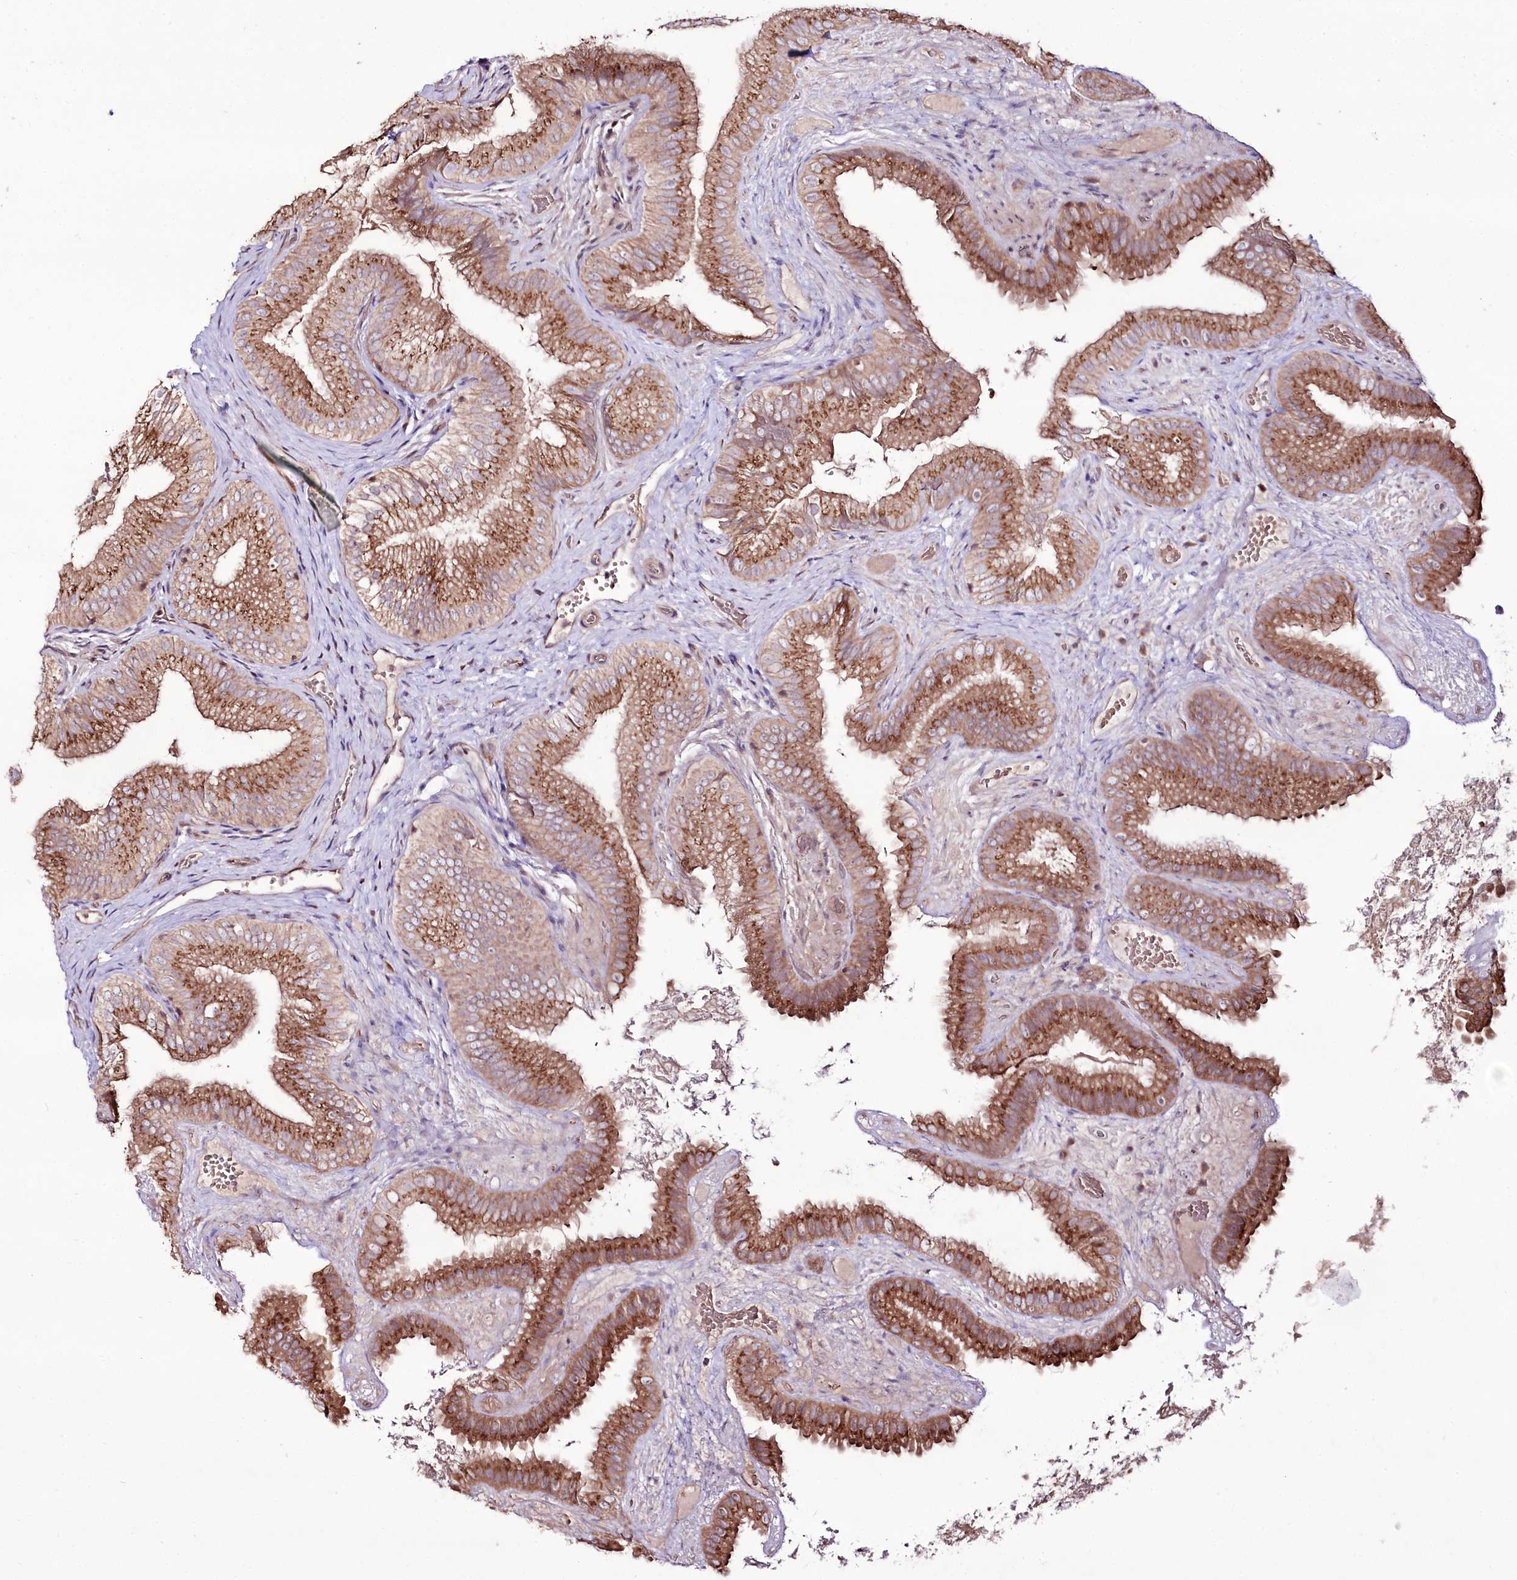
{"staining": {"intensity": "moderate", "quantity": ">75%", "location": "cytoplasmic/membranous"}, "tissue": "gallbladder", "cell_type": "Glandular cells", "image_type": "normal", "snomed": [{"axis": "morphology", "description": "Normal tissue, NOS"}, {"axis": "topography", "description": "Gallbladder"}], "caption": "Unremarkable gallbladder demonstrates moderate cytoplasmic/membranous staining in approximately >75% of glandular cells, visualized by immunohistochemistry.", "gene": "REXO2", "patient": {"sex": "female", "age": 30}}